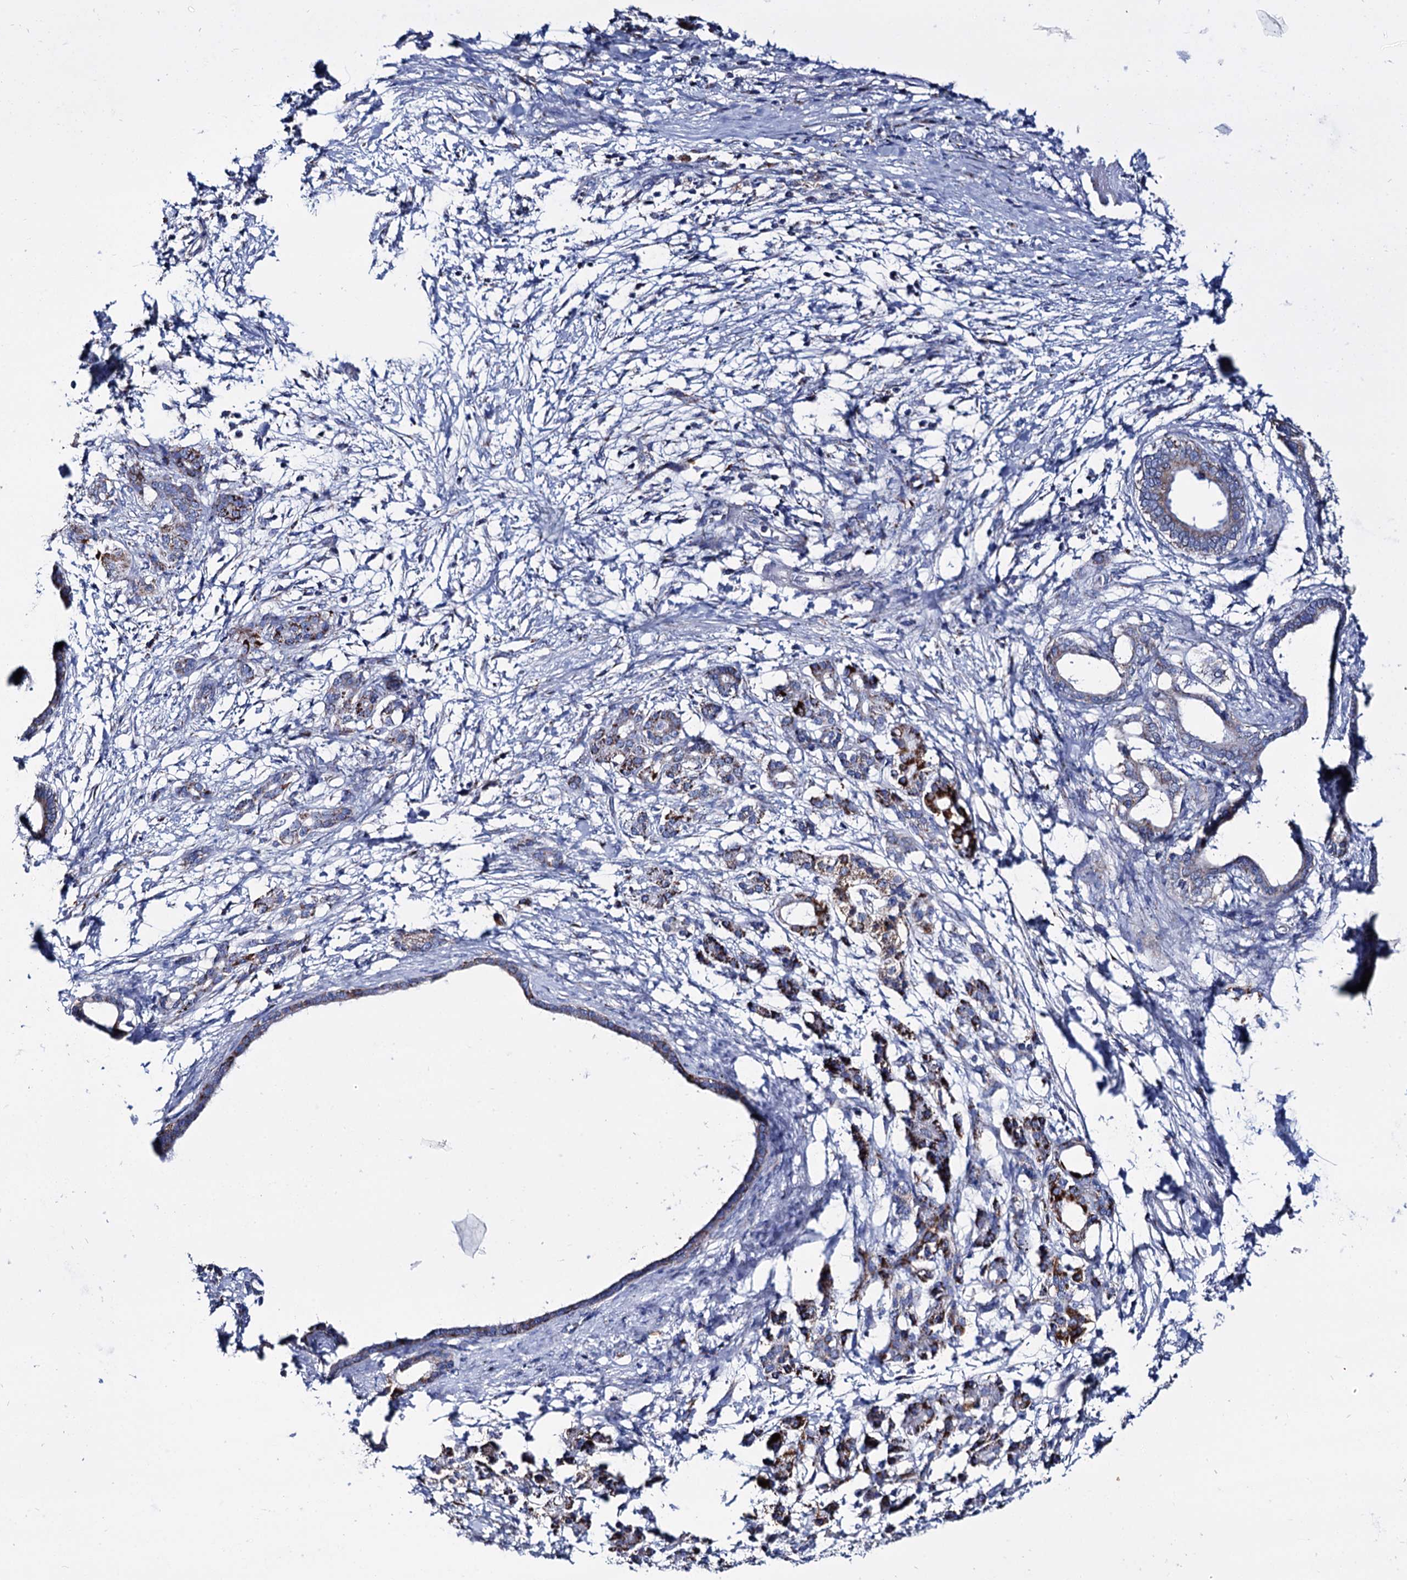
{"staining": {"intensity": "moderate", "quantity": "<25%", "location": "cytoplasmic/membranous"}, "tissue": "pancreatic cancer", "cell_type": "Tumor cells", "image_type": "cancer", "snomed": [{"axis": "morphology", "description": "Adenocarcinoma, NOS"}, {"axis": "topography", "description": "Pancreas"}], "caption": "A brown stain highlights moderate cytoplasmic/membranous positivity of a protein in human pancreatic cancer tumor cells.", "gene": "UBASH3B", "patient": {"sex": "female", "age": 55}}